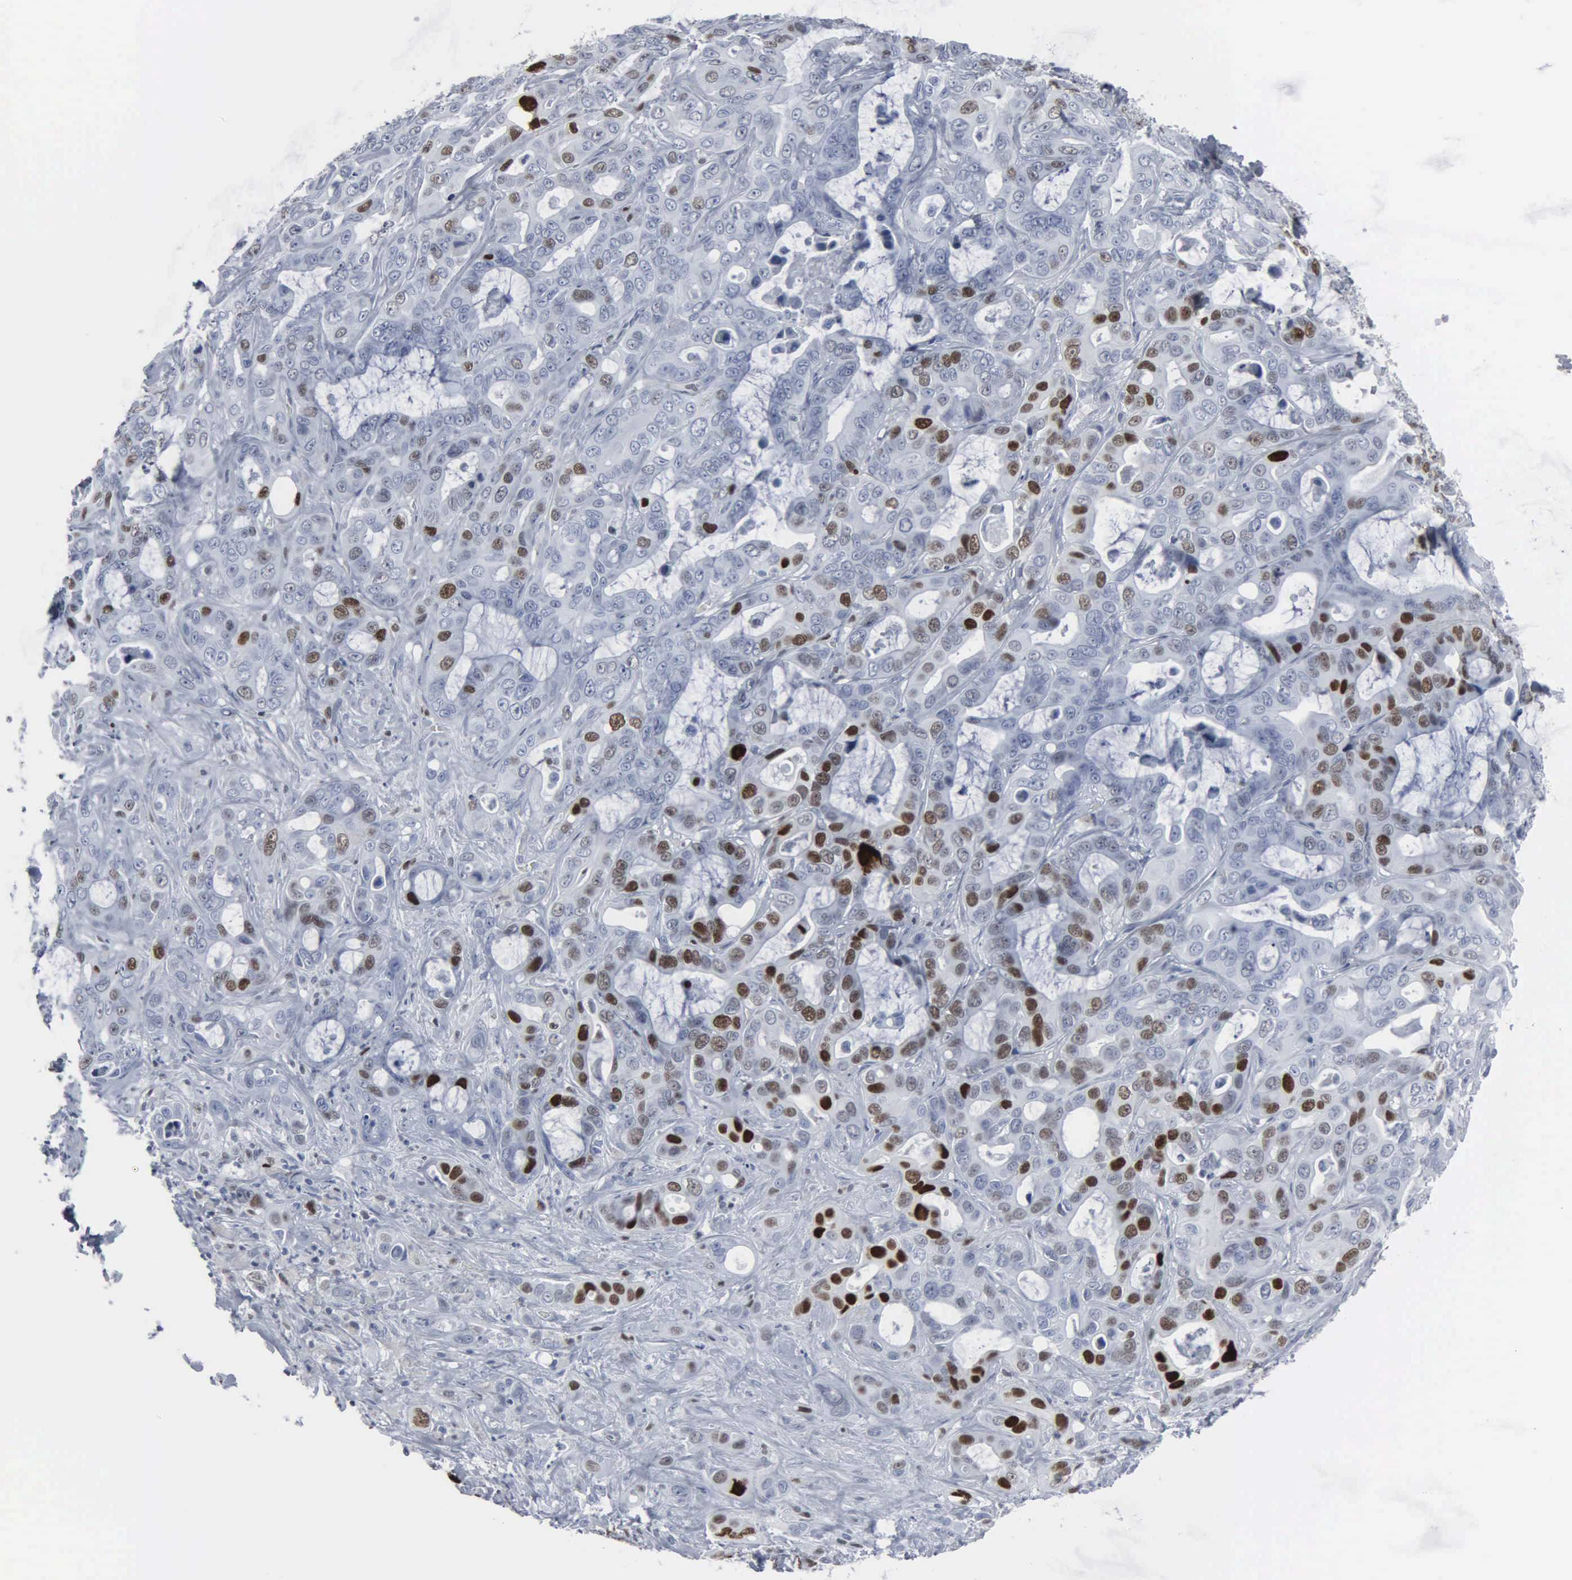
{"staining": {"intensity": "moderate", "quantity": "<25%", "location": "nuclear"}, "tissue": "liver cancer", "cell_type": "Tumor cells", "image_type": "cancer", "snomed": [{"axis": "morphology", "description": "Cholangiocarcinoma"}, {"axis": "topography", "description": "Liver"}], "caption": "Liver cancer (cholangiocarcinoma) stained for a protein (brown) exhibits moderate nuclear positive positivity in about <25% of tumor cells.", "gene": "CCND3", "patient": {"sex": "female", "age": 79}}